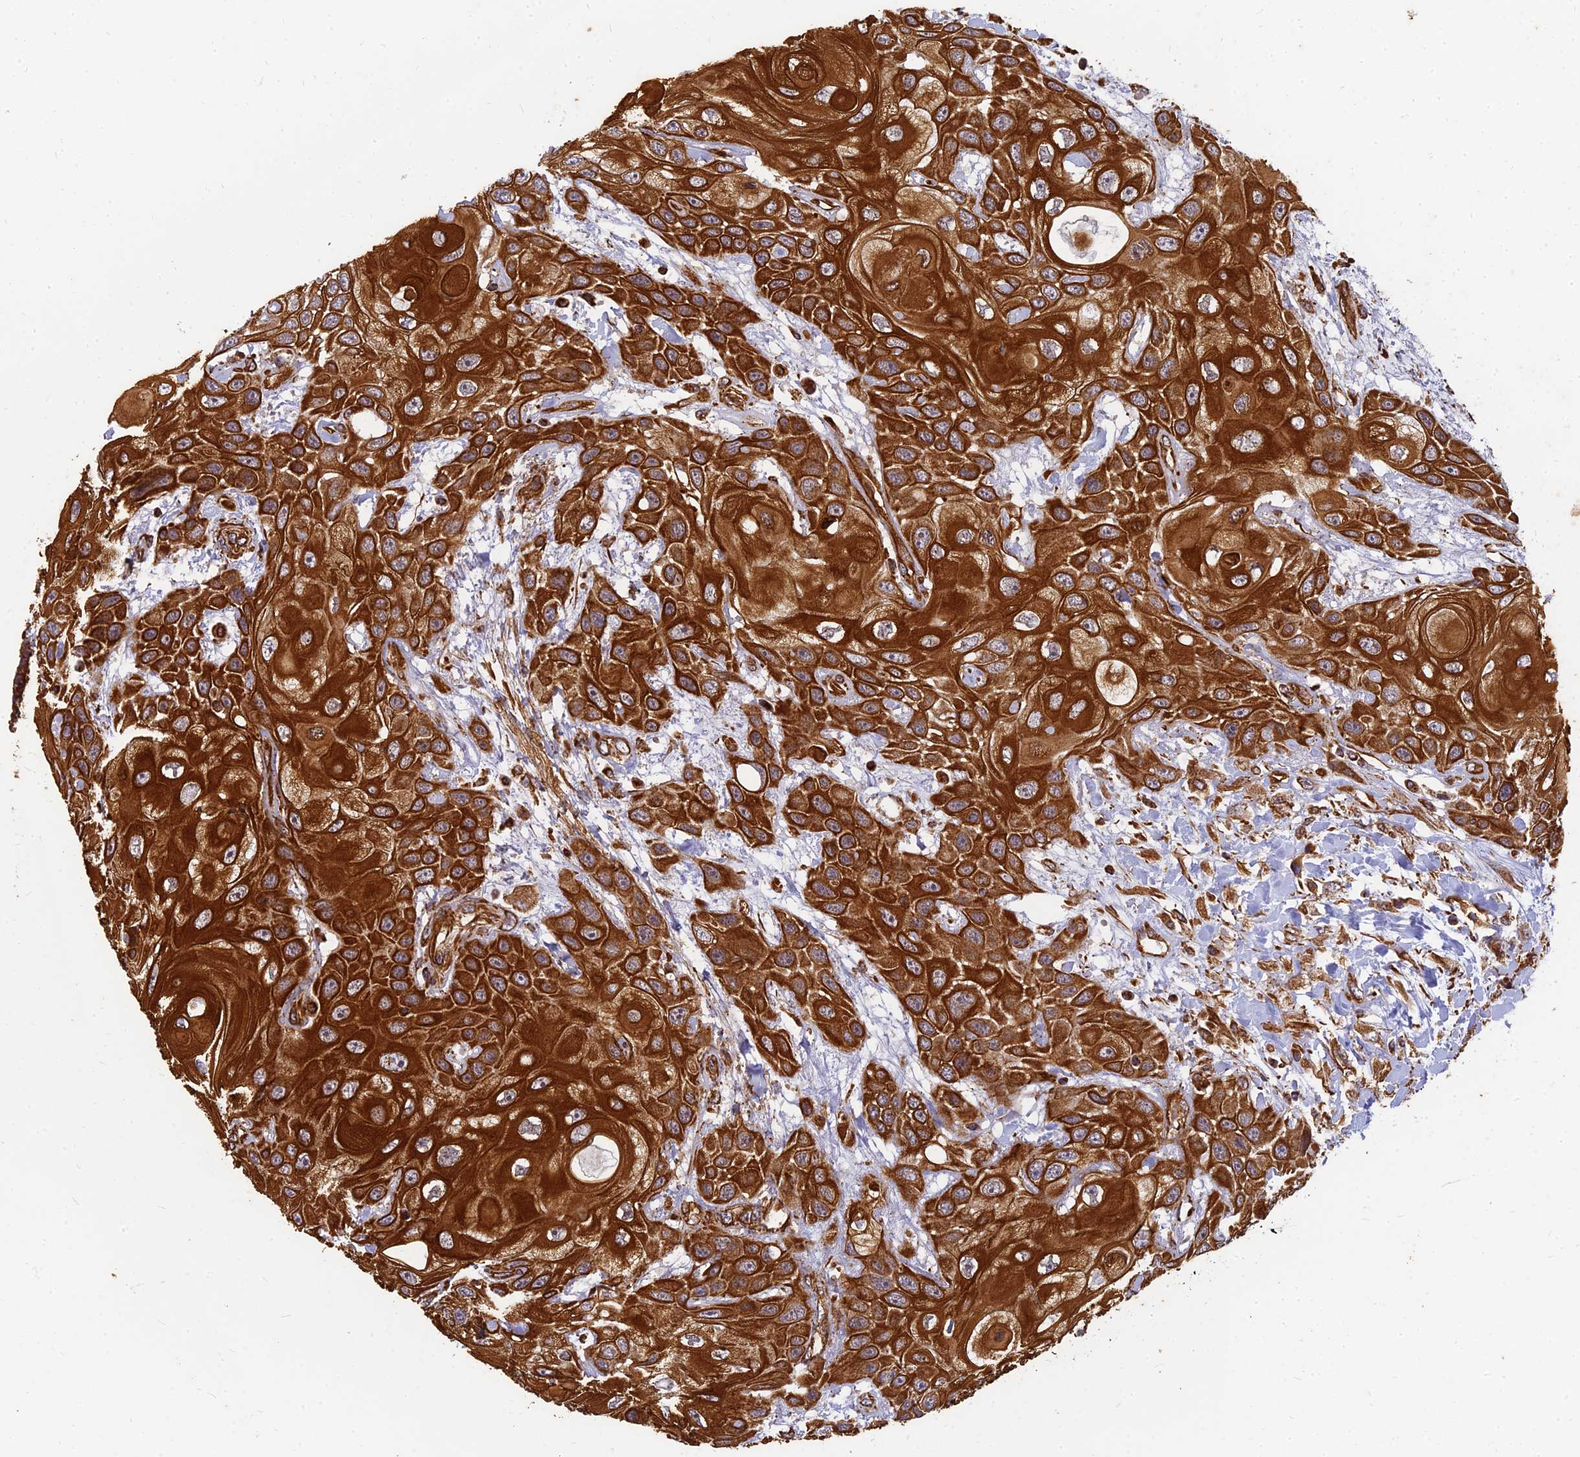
{"staining": {"intensity": "strong", "quantity": ">75%", "location": "cytoplasmic/membranous"}, "tissue": "head and neck cancer", "cell_type": "Tumor cells", "image_type": "cancer", "snomed": [{"axis": "morphology", "description": "Squamous cell carcinoma, NOS"}, {"axis": "topography", "description": "Head-Neck"}], "caption": "Protein positivity by IHC exhibits strong cytoplasmic/membranous expression in approximately >75% of tumor cells in head and neck squamous cell carcinoma. Using DAB (3,3'-diaminobenzidine) (brown) and hematoxylin (blue) stains, captured at high magnification using brightfield microscopy.", "gene": "DSTYK", "patient": {"sex": "female", "age": 43}}